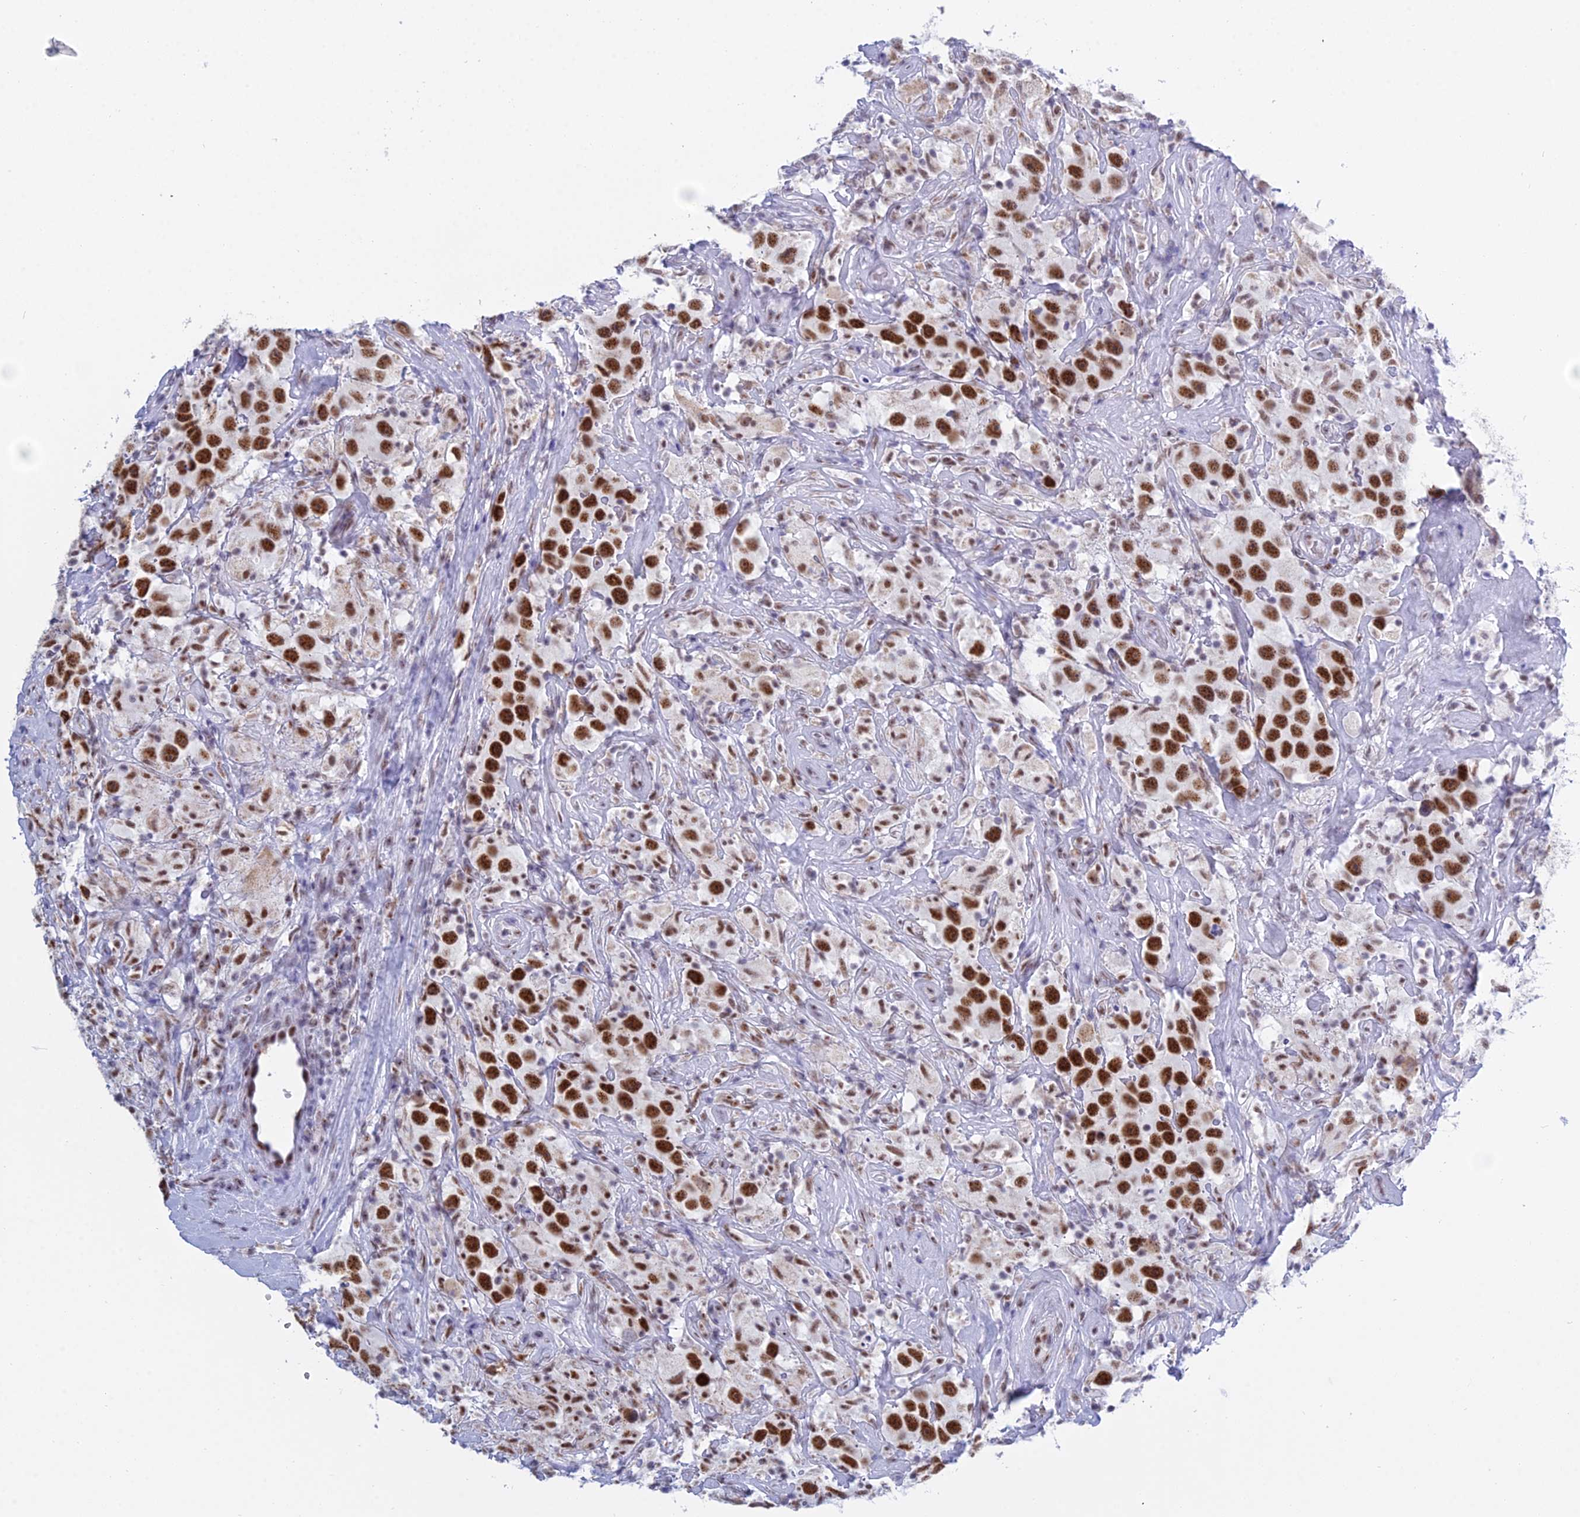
{"staining": {"intensity": "strong", "quantity": ">75%", "location": "nuclear"}, "tissue": "testis cancer", "cell_type": "Tumor cells", "image_type": "cancer", "snomed": [{"axis": "morphology", "description": "Seminoma, NOS"}, {"axis": "topography", "description": "Testis"}], "caption": "Testis cancer (seminoma) was stained to show a protein in brown. There is high levels of strong nuclear expression in about >75% of tumor cells. The staining was performed using DAB, with brown indicating positive protein expression. Nuclei are stained blue with hematoxylin.", "gene": "KLF14", "patient": {"sex": "male", "age": 49}}